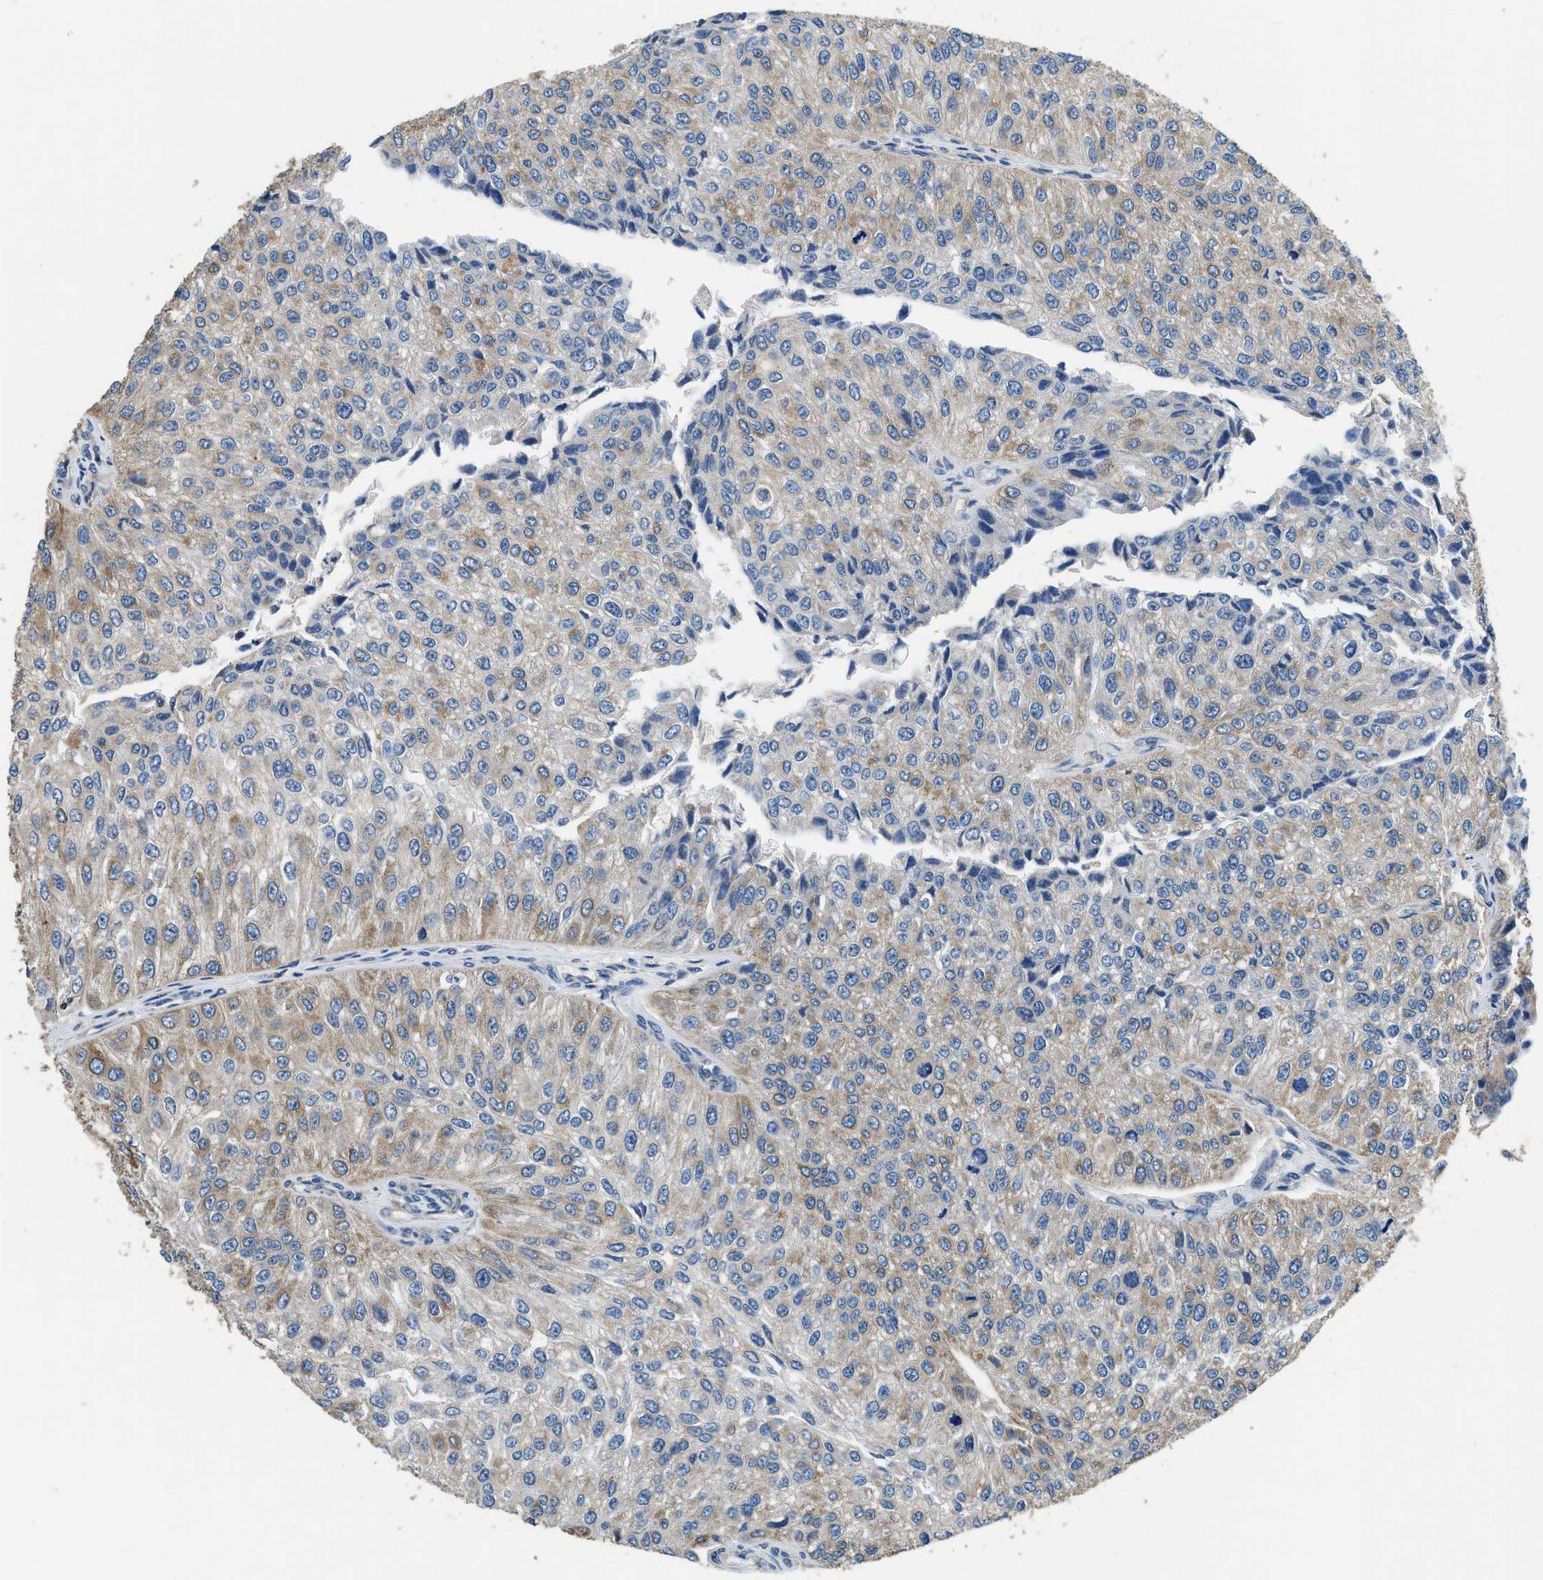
{"staining": {"intensity": "moderate", "quantity": "25%-75%", "location": "cytoplasmic/membranous"}, "tissue": "urothelial cancer", "cell_type": "Tumor cells", "image_type": "cancer", "snomed": [{"axis": "morphology", "description": "Urothelial carcinoma, High grade"}, {"axis": "topography", "description": "Kidney"}, {"axis": "topography", "description": "Urinary bladder"}], "caption": "Immunohistochemistry (DAB) staining of high-grade urothelial carcinoma exhibits moderate cytoplasmic/membranous protein staining in about 25%-75% of tumor cells.", "gene": "SSH2", "patient": {"sex": "male", "age": 77}}